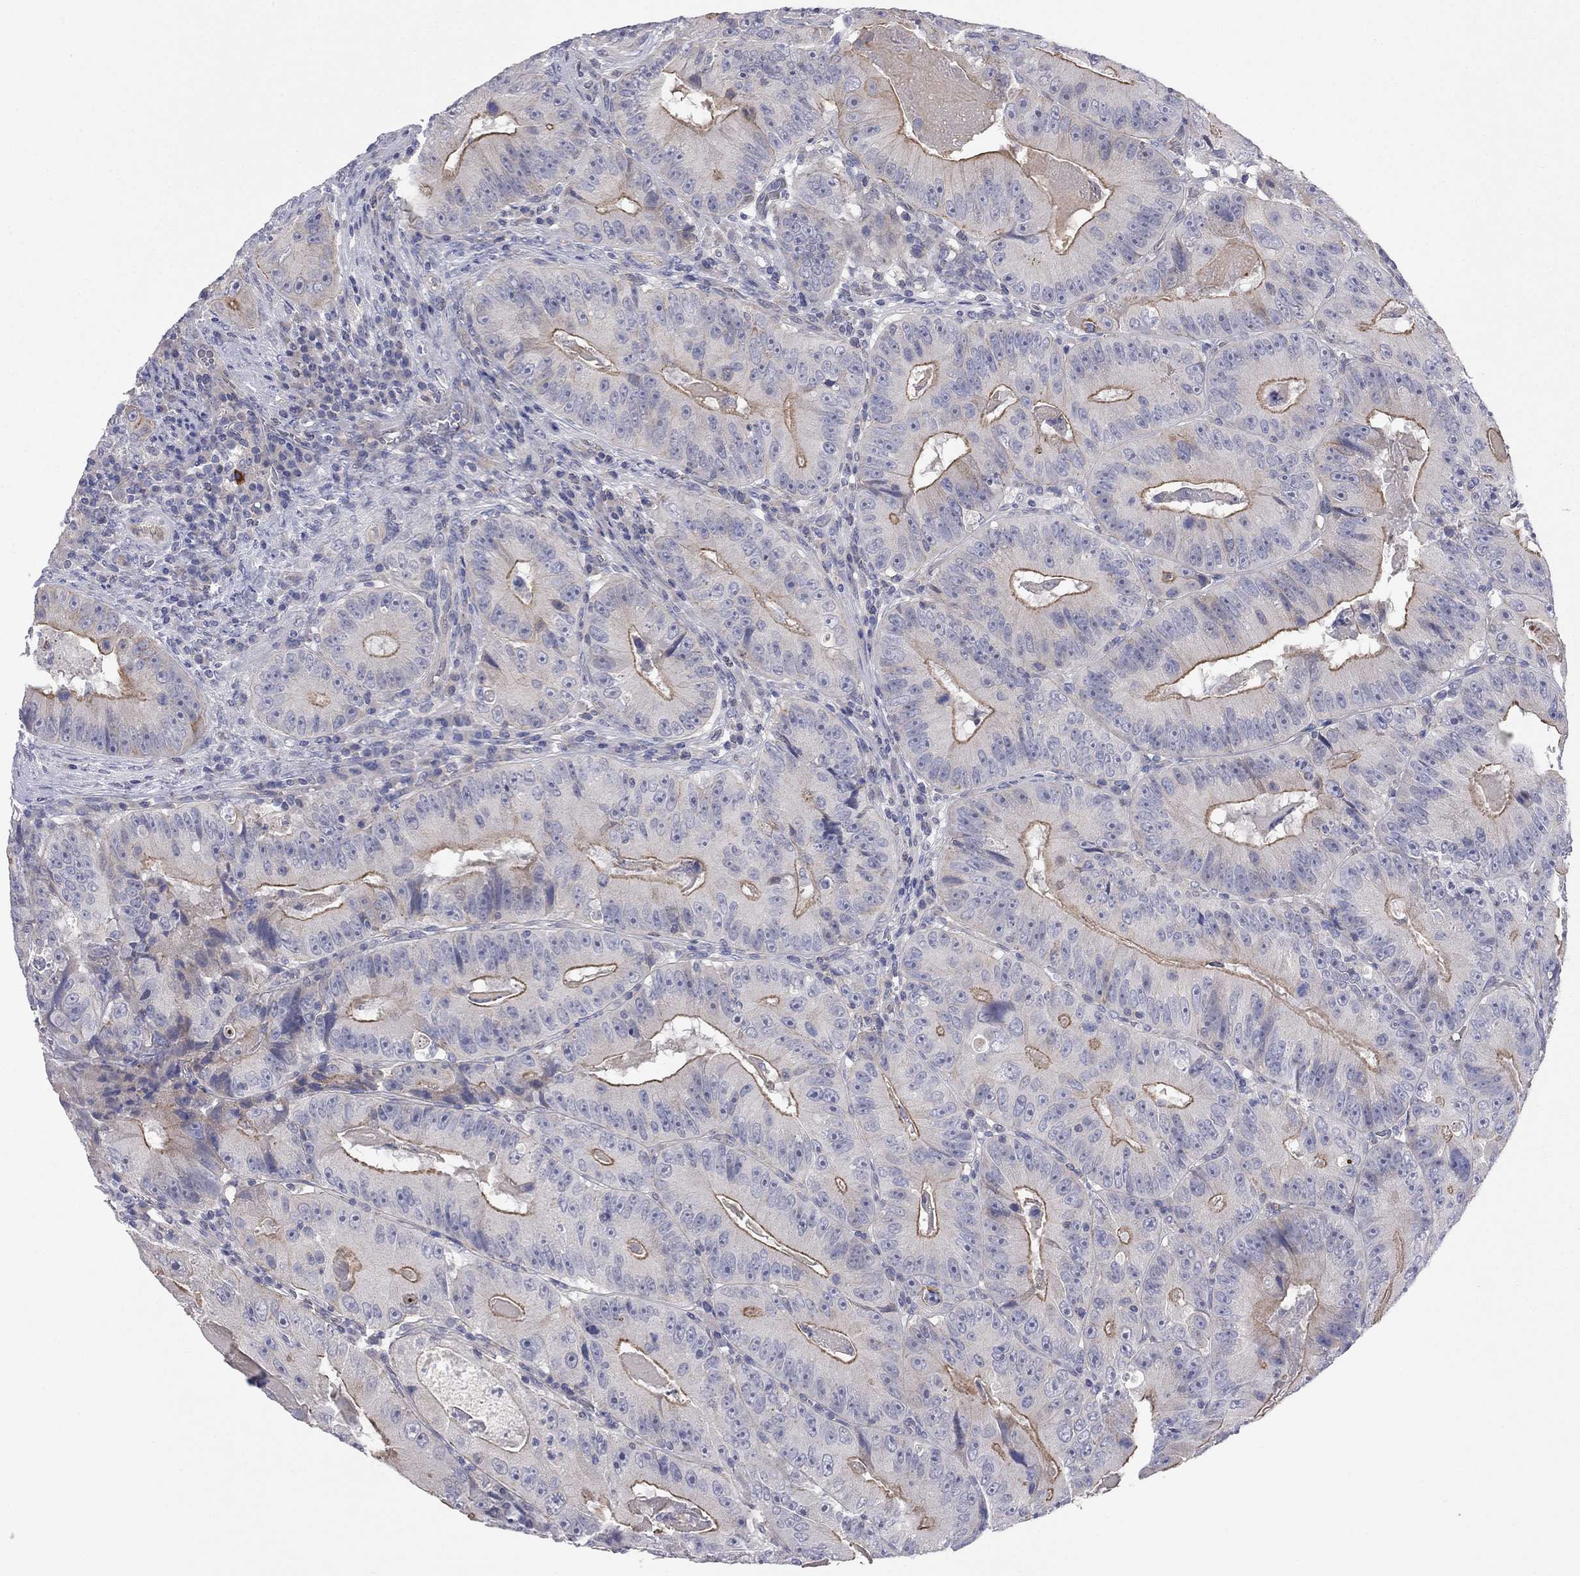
{"staining": {"intensity": "strong", "quantity": "25%-75%", "location": "cytoplasmic/membranous"}, "tissue": "colorectal cancer", "cell_type": "Tumor cells", "image_type": "cancer", "snomed": [{"axis": "morphology", "description": "Adenocarcinoma, NOS"}, {"axis": "topography", "description": "Colon"}], "caption": "Protein expression analysis of colorectal cancer (adenocarcinoma) displays strong cytoplasmic/membranous positivity in about 25%-75% of tumor cells. (brown staining indicates protein expression, while blue staining denotes nuclei).", "gene": "KCNB1", "patient": {"sex": "female", "age": 86}}